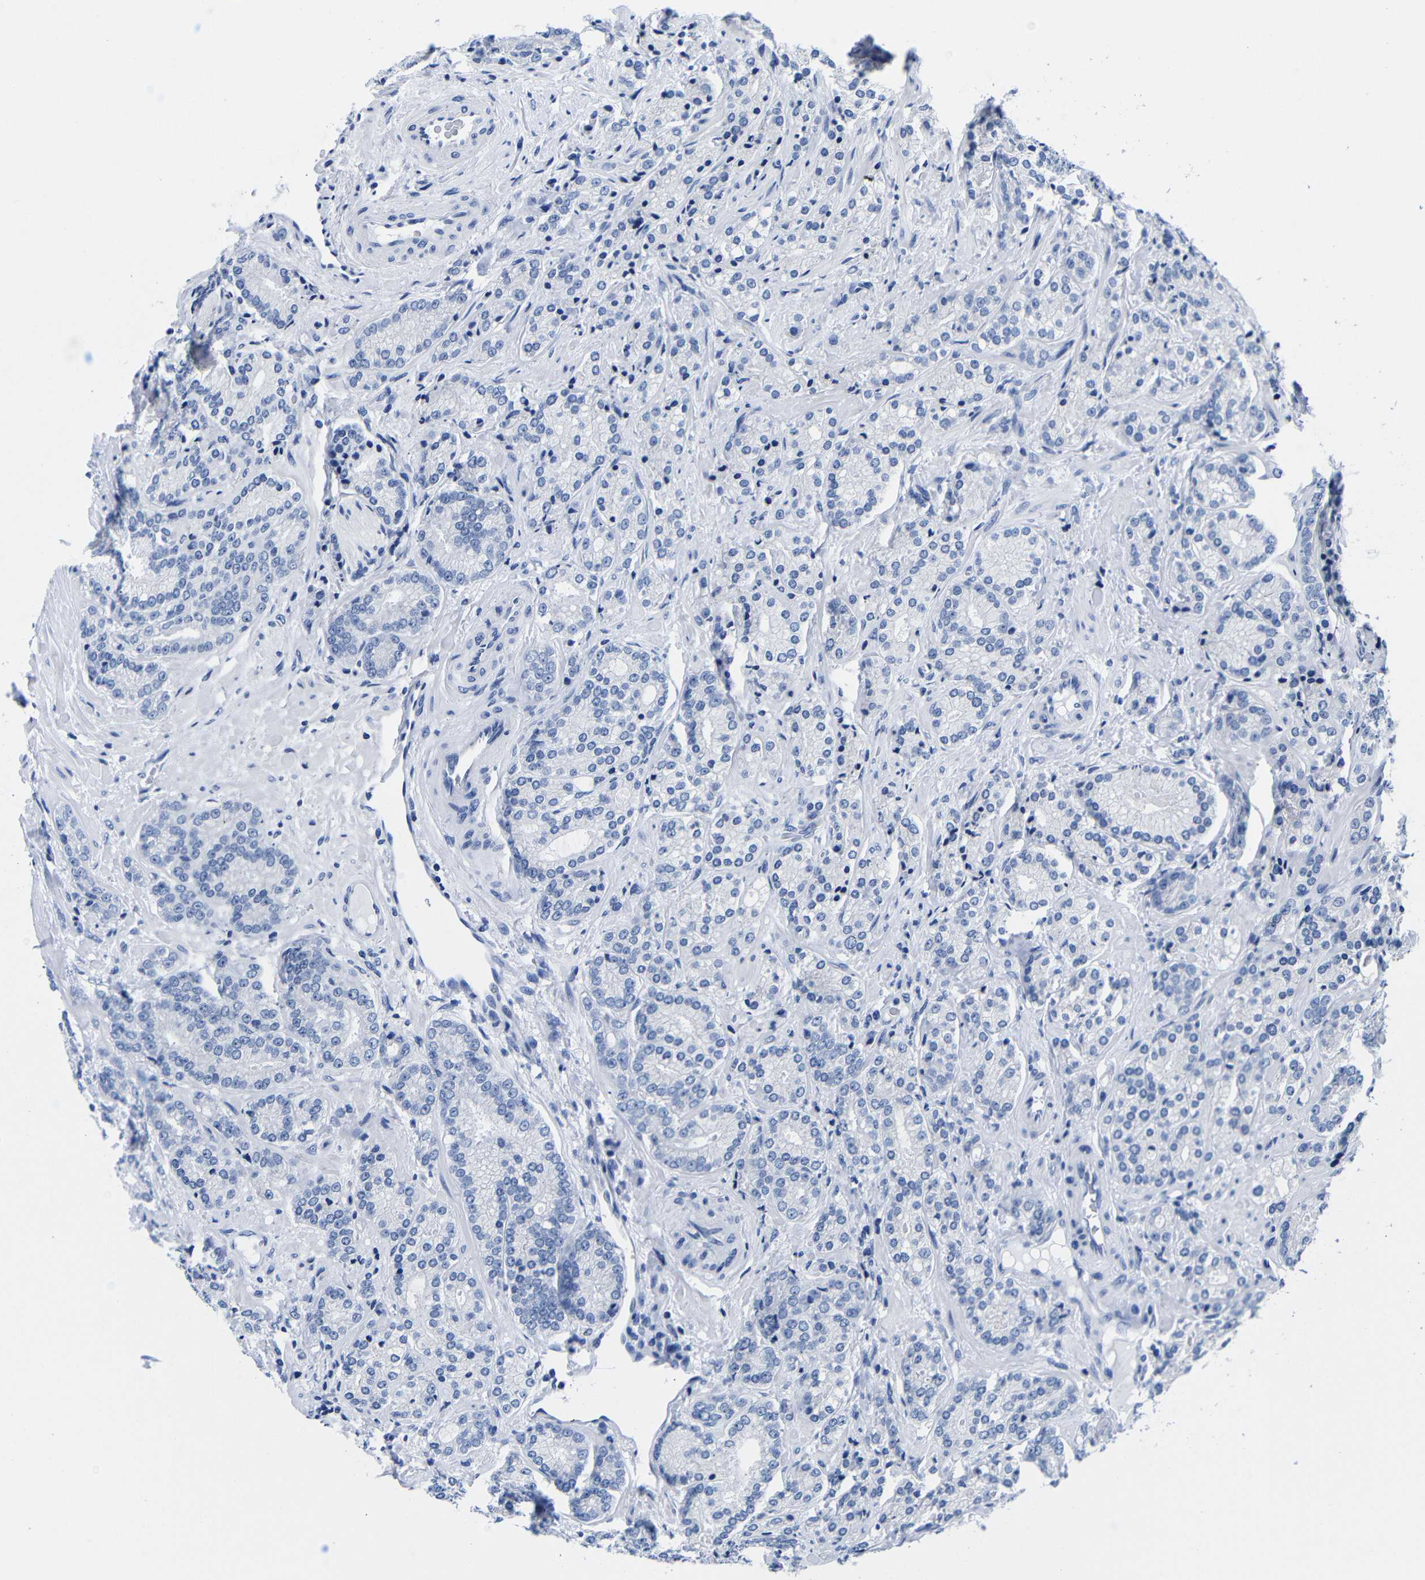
{"staining": {"intensity": "negative", "quantity": "none", "location": "none"}, "tissue": "prostate cancer", "cell_type": "Tumor cells", "image_type": "cancer", "snomed": [{"axis": "morphology", "description": "Adenocarcinoma, High grade"}, {"axis": "topography", "description": "Prostate"}], "caption": "Immunohistochemical staining of human adenocarcinoma (high-grade) (prostate) shows no significant positivity in tumor cells.", "gene": "CLEC4G", "patient": {"sex": "male", "age": 61}}